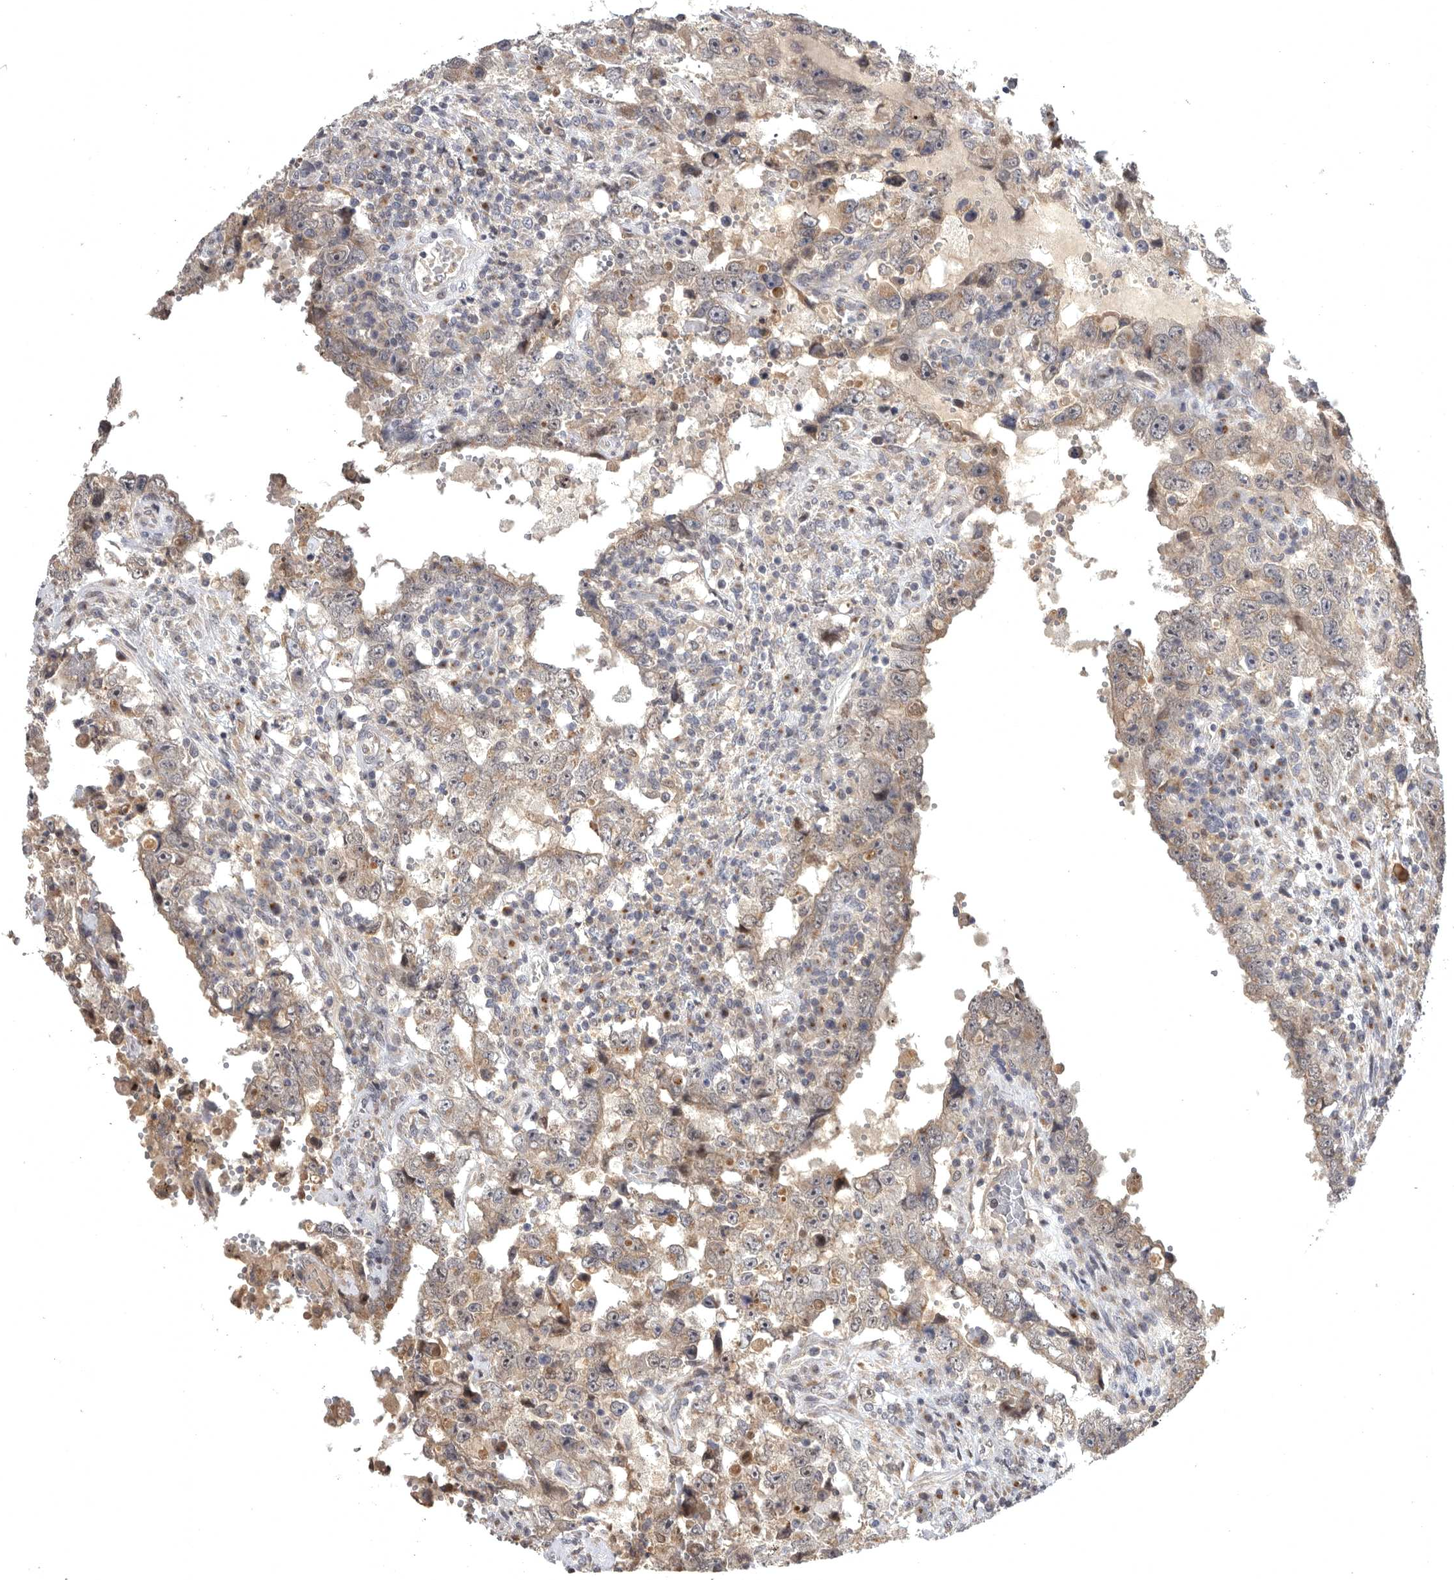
{"staining": {"intensity": "weak", "quantity": ">75%", "location": "cytoplasmic/membranous"}, "tissue": "testis cancer", "cell_type": "Tumor cells", "image_type": "cancer", "snomed": [{"axis": "morphology", "description": "Carcinoma, Embryonal, NOS"}, {"axis": "topography", "description": "Testis"}], "caption": "IHC image of embryonal carcinoma (testis) stained for a protein (brown), which displays low levels of weak cytoplasmic/membranous staining in approximately >75% of tumor cells.", "gene": "MAN2A1", "patient": {"sex": "male", "age": 26}}